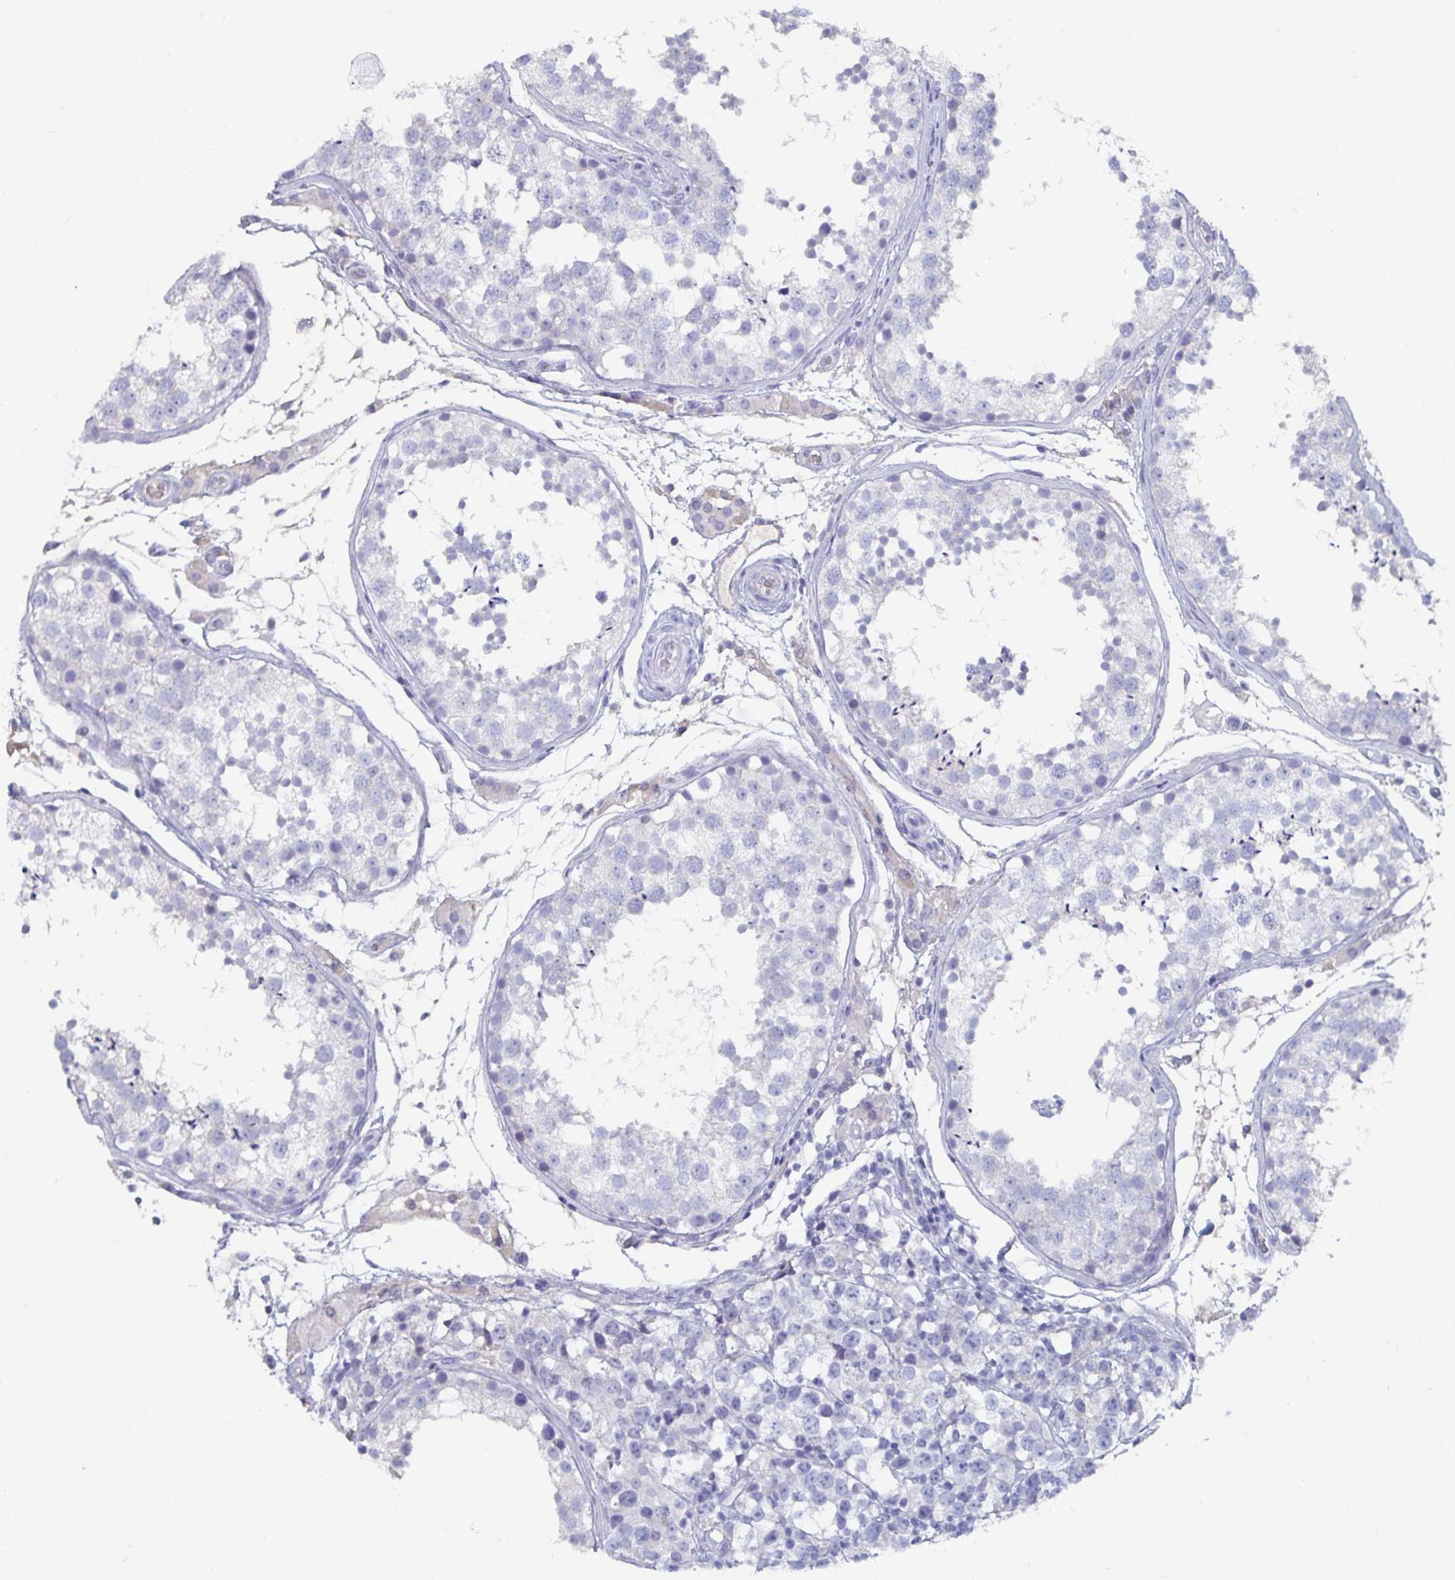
{"staining": {"intensity": "negative", "quantity": "none", "location": "none"}, "tissue": "testis", "cell_type": "Cells in seminiferous ducts", "image_type": "normal", "snomed": [{"axis": "morphology", "description": "Normal tissue, NOS"}, {"axis": "morphology", "description": "Seminoma, NOS"}, {"axis": "topography", "description": "Testis"}], "caption": "High magnification brightfield microscopy of benign testis stained with DAB (3,3'-diaminobenzidine) (brown) and counterstained with hematoxylin (blue): cells in seminiferous ducts show no significant expression.", "gene": "CFAP69", "patient": {"sex": "male", "age": 29}}